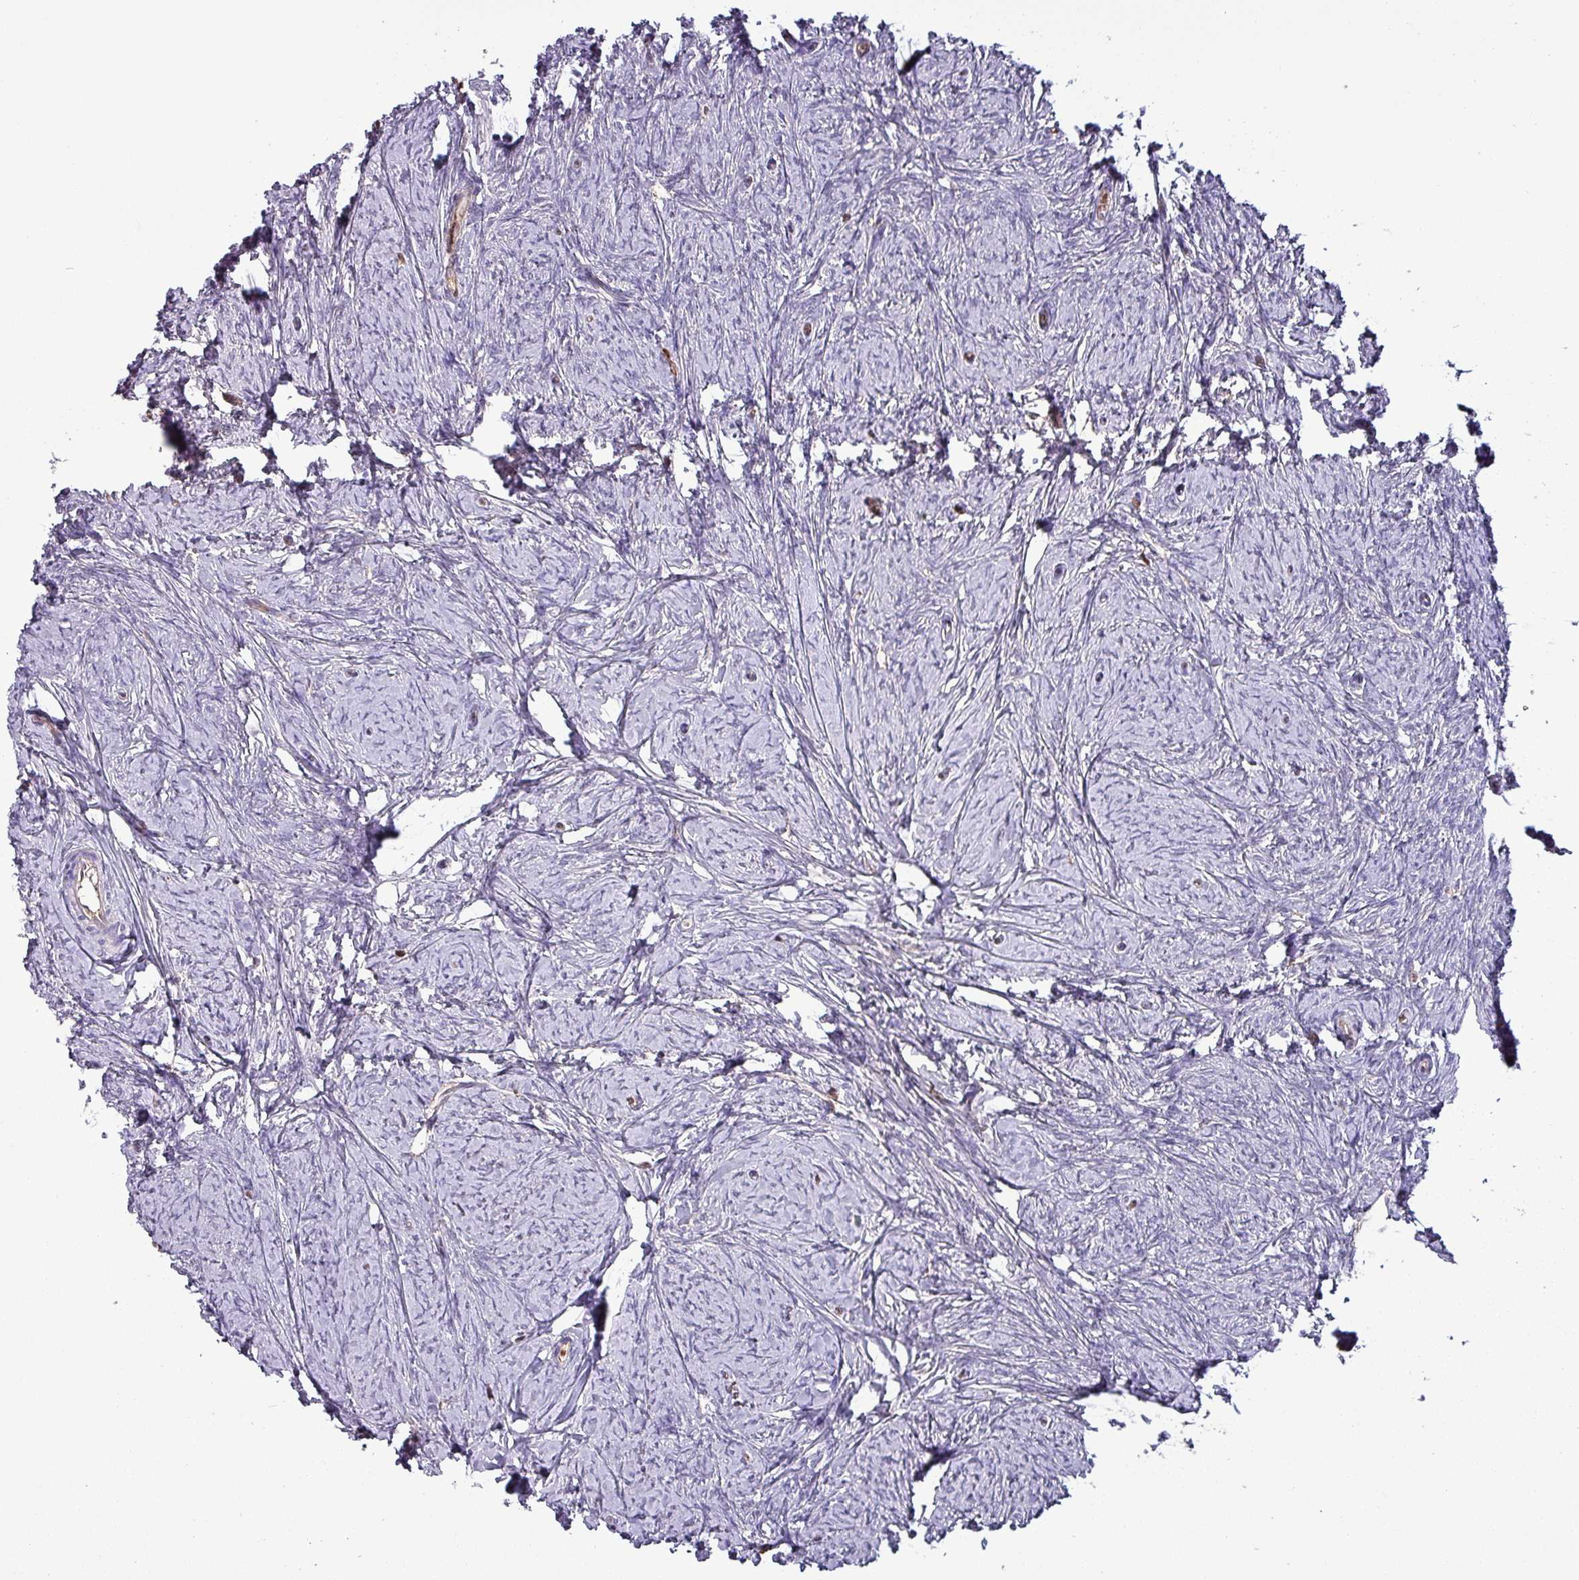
{"staining": {"intensity": "negative", "quantity": "none", "location": "none"}, "tissue": "ovary", "cell_type": "Ovarian stroma cells", "image_type": "normal", "snomed": [{"axis": "morphology", "description": "Normal tissue, NOS"}, {"axis": "topography", "description": "Ovary"}], "caption": "Human ovary stained for a protein using IHC exhibits no staining in ovarian stroma cells.", "gene": "PSMB8", "patient": {"sex": "female", "age": 44}}